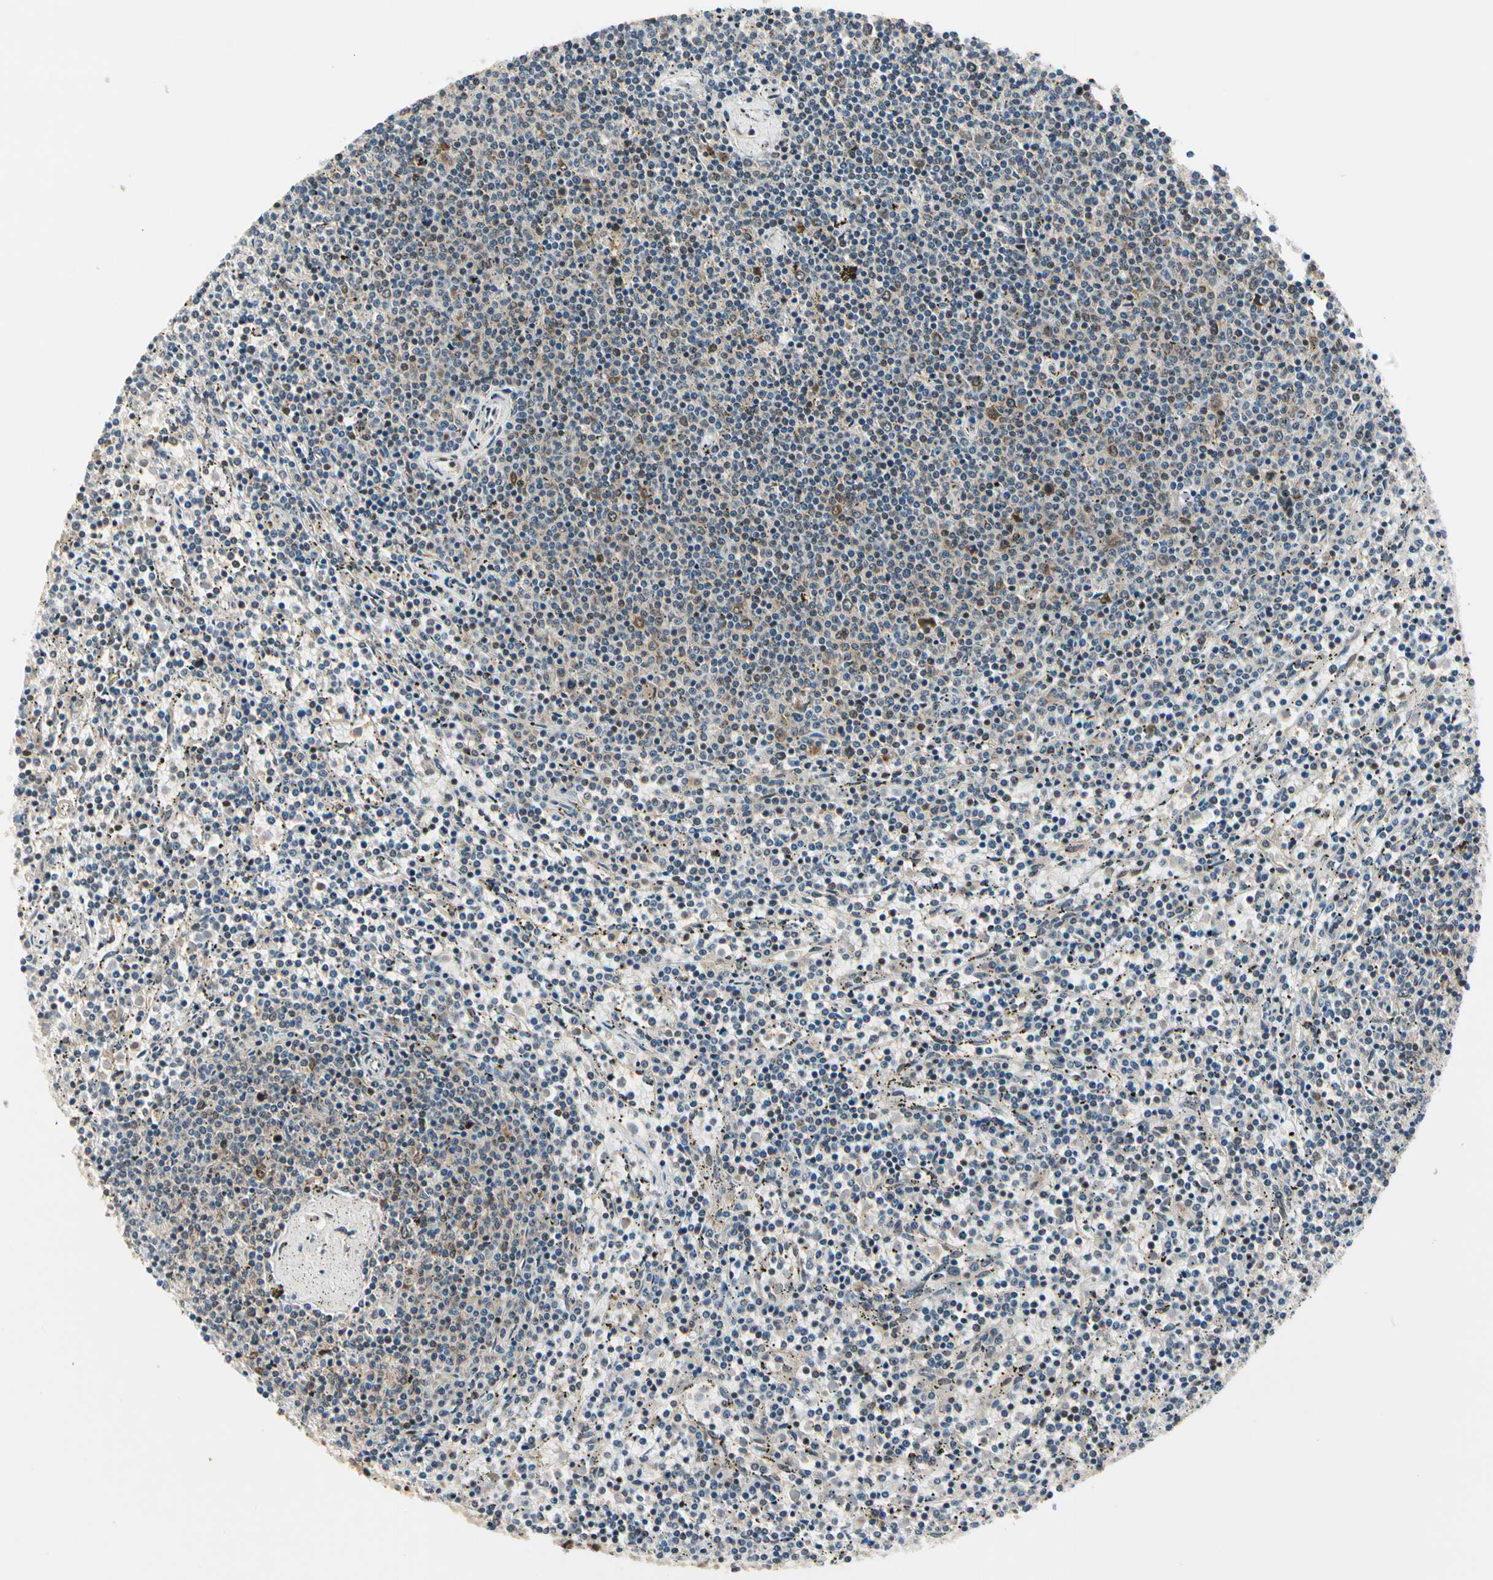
{"staining": {"intensity": "weak", "quantity": "<25%", "location": "cytoplasmic/membranous"}, "tissue": "lymphoma", "cell_type": "Tumor cells", "image_type": "cancer", "snomed": [{"axis": "morphology", "description": "Malignant lymphoma, non-Hodgkin's type, Low grade"}, {"axis": "topography", "description": "Spleen"}], "caption": "An IHC histopathology image of lymphoma is shown. There is no staining in tumor cells of lymphoma.", "gene": "PDK2", "patient": {"sex": "female", "age": 50}}